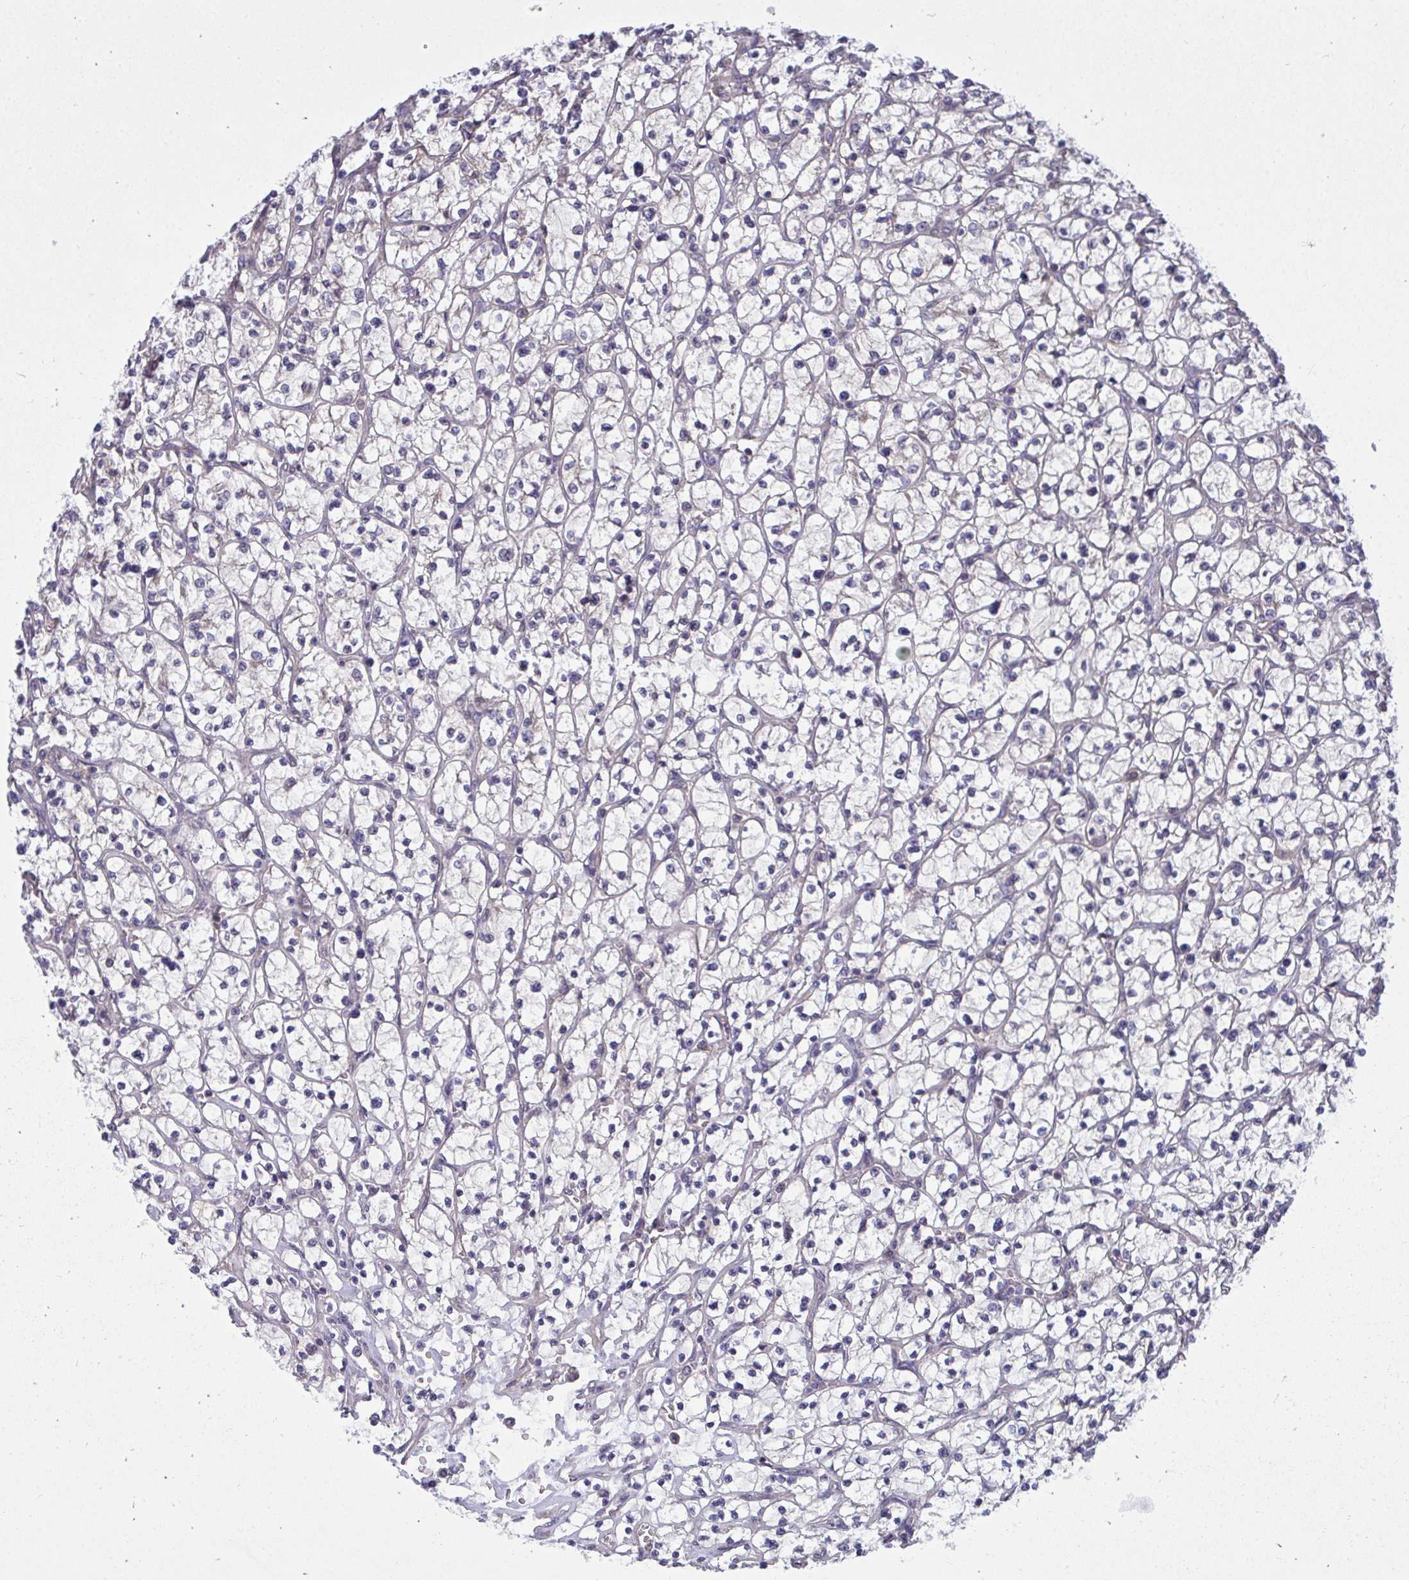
{"staining": {"intensity": "negative", "quantity": "none", "location": "none"}, "tissue": "renal cancer", "cell_type": "Tumor cells", "image_type": "cancer", "snomed": [{"axis": "morphology", "description": "Adenocarcinoma, NOS"}, {"axis": "topography", "description": "Kidney"}], "caption": "Immunohistochemical staining of renal cancer (adenocarcinoma) reveals no significant positivity in tumor cells.", "gene": "FABP3", "patient": {"sex": "female", "age": 64}}